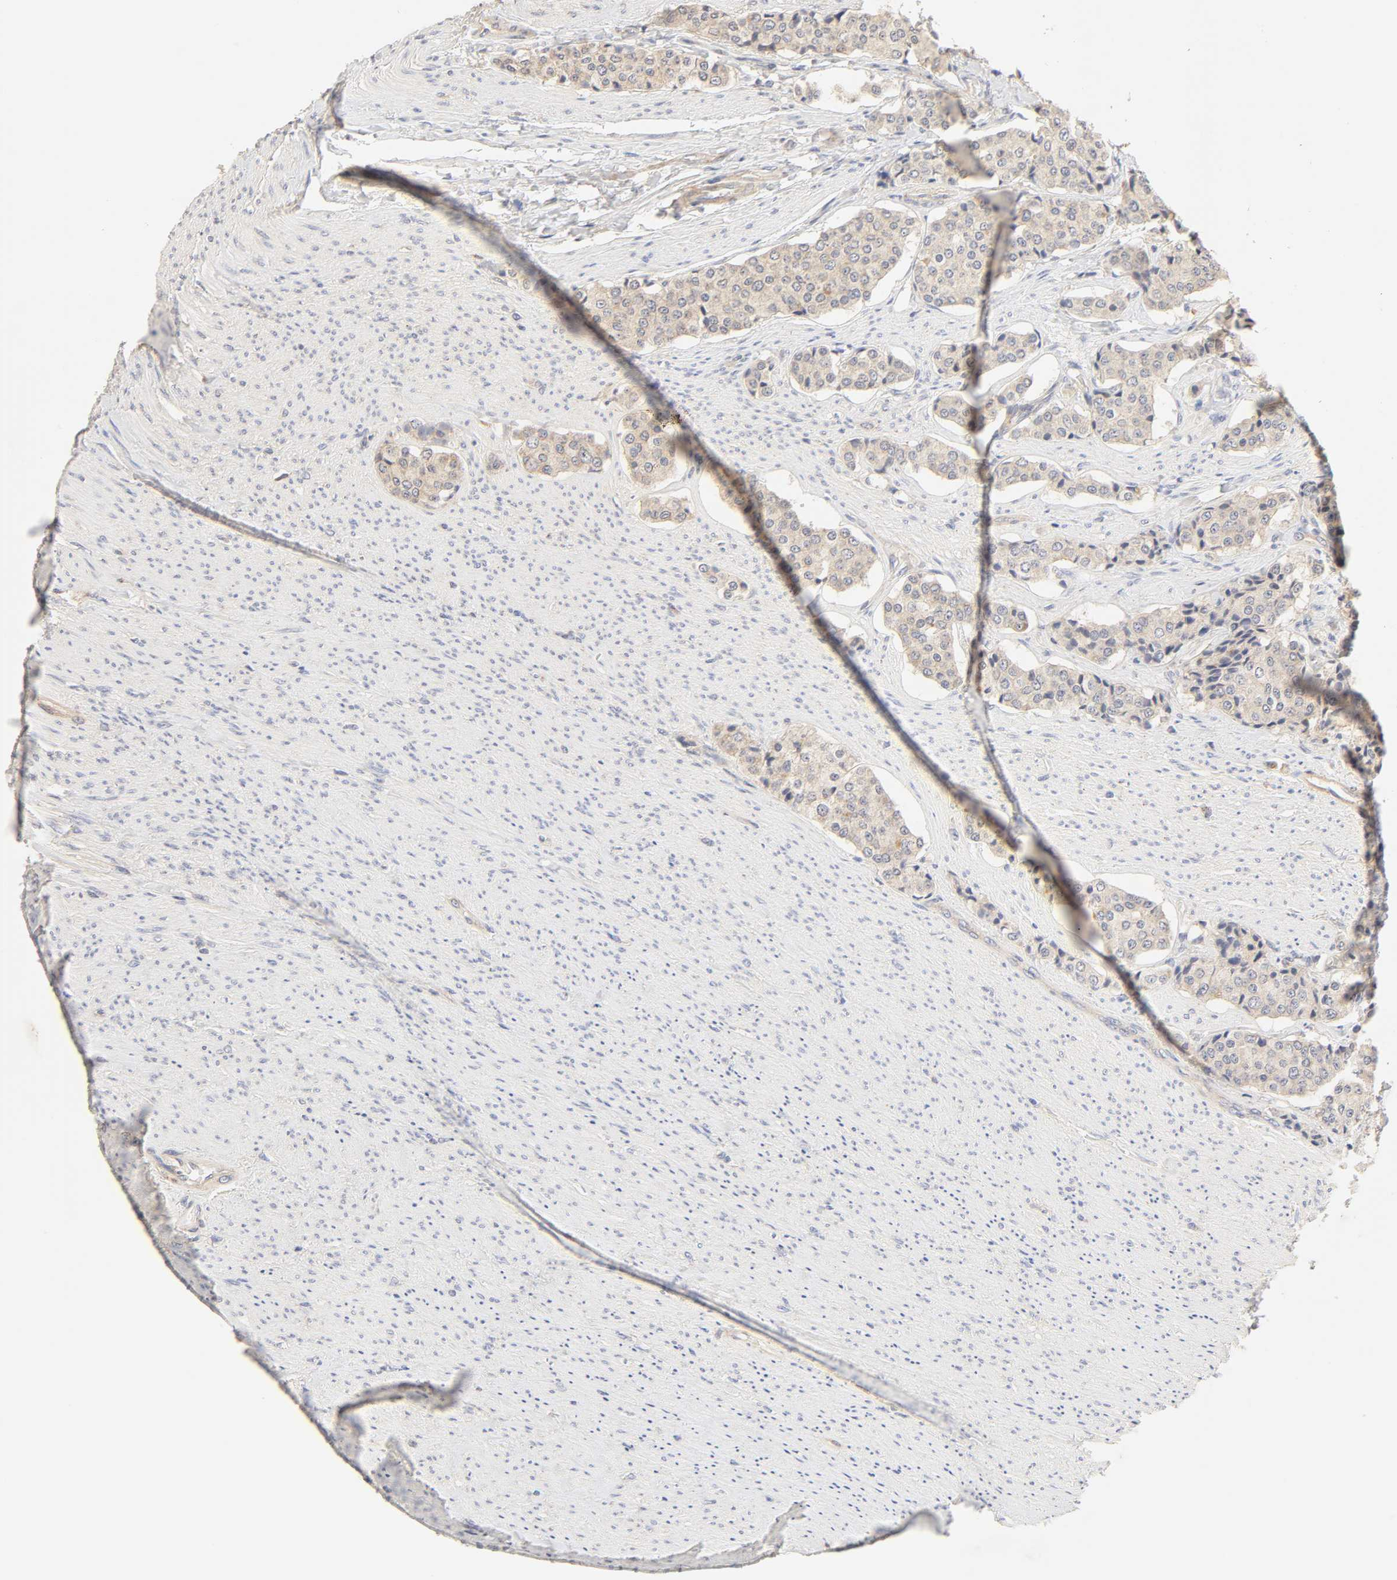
{"staining": {"intensity": "moderate", "quantity": ">75%", "location": "cytoplasmic/membranous"}, "tissue": "carcinoid", "cell_type": "Tumor cells", "image_type": "cancer", "snomed": [{"axis": "morphology", "description": "Carcinoid, malignant, NOS"}, {"axis": "topography", "description": "Colon"}], "caption": "A brown stain shows moderate cytoplasmic/membranous staining of a protein in human malignant carcinoid tumor cells.", "gene": "EPS8", "patient": {"sex": "female", "age": 61}}